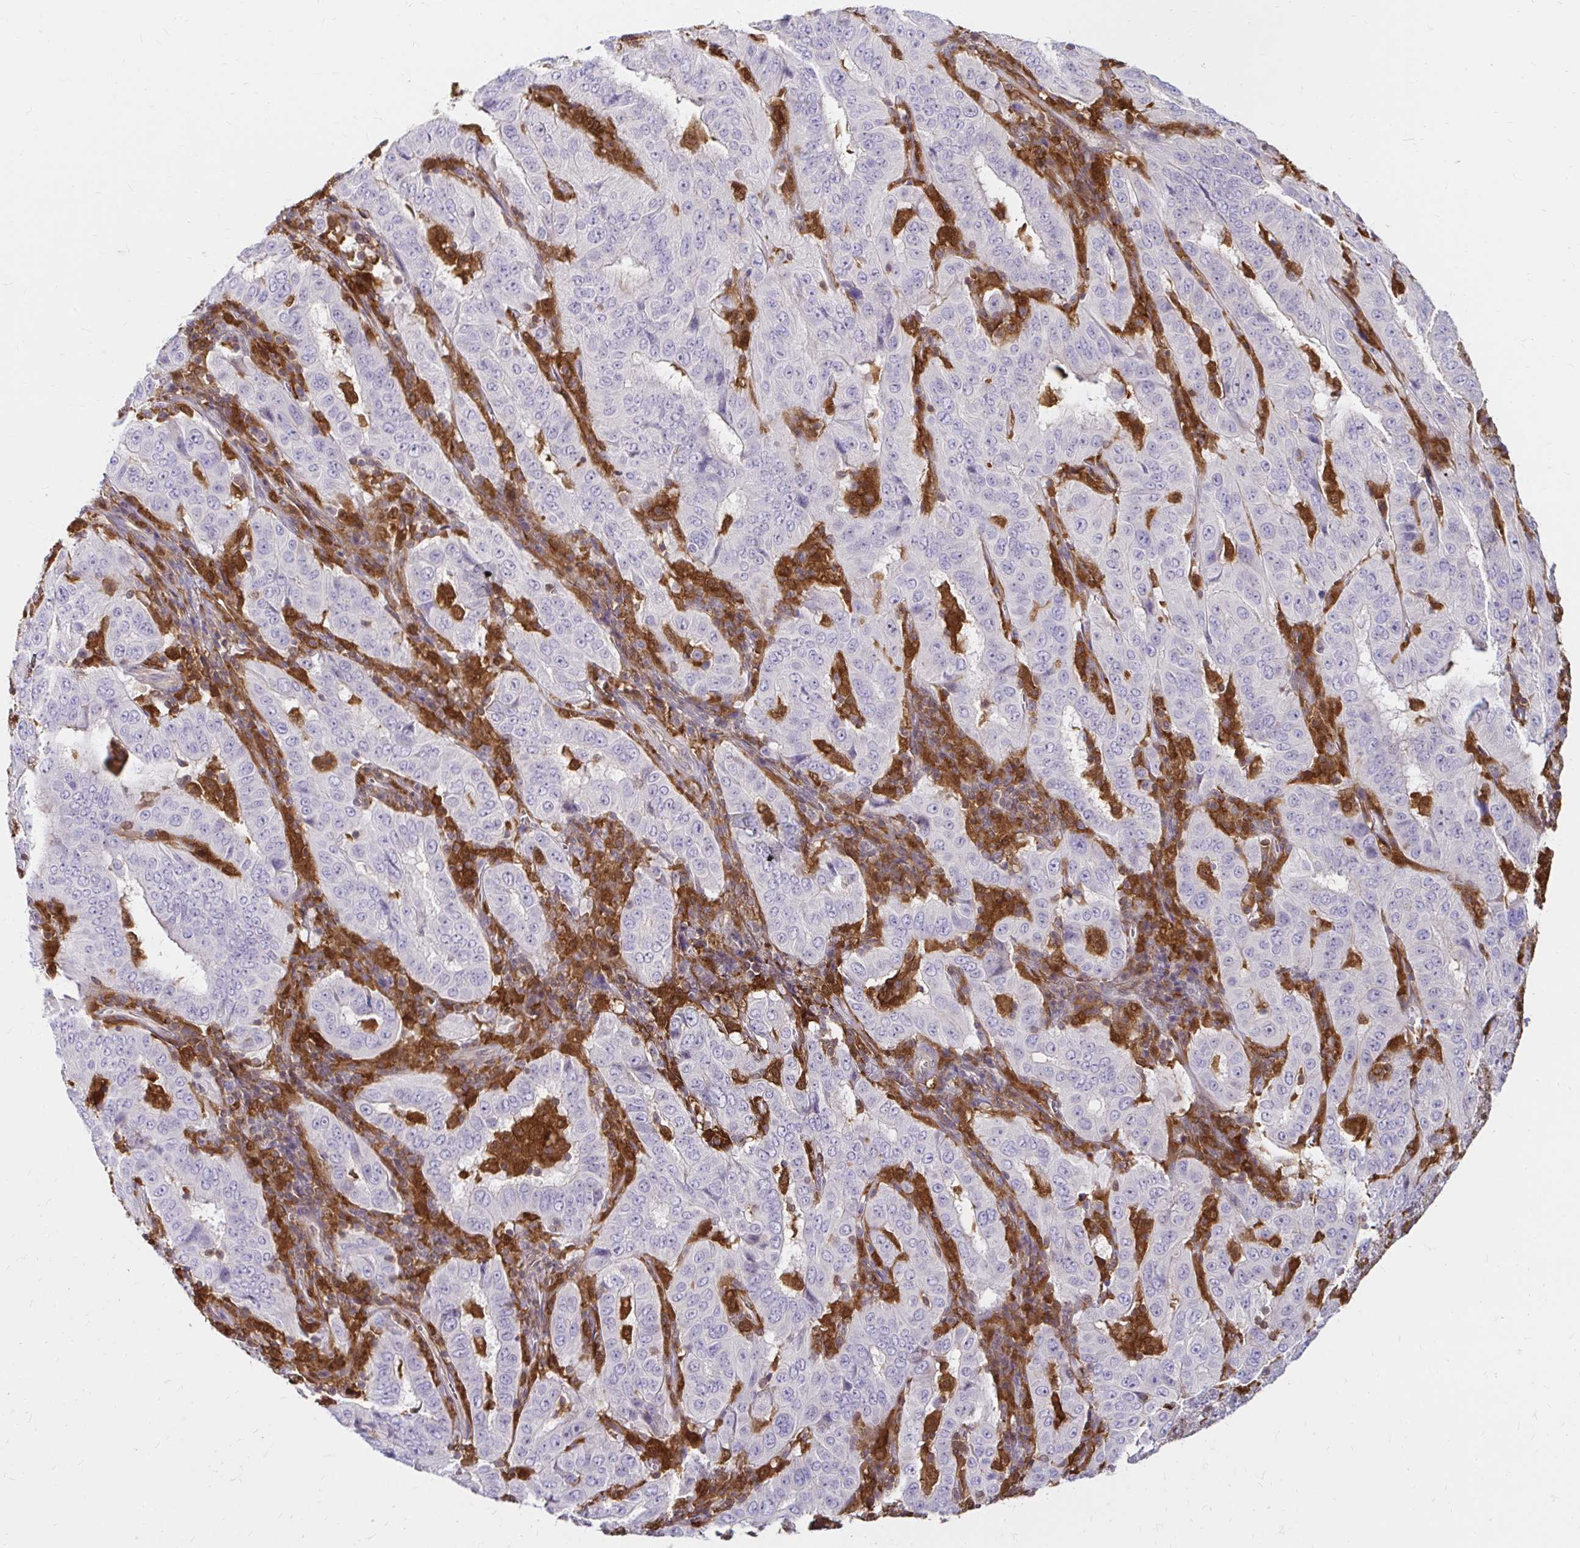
{"staining": {"intensity": "negative", "quantity": "none", "location": "none"}, "tissue": "pancreatic cancer", "cell_type": "Tumor cells", "image_type": "cancer", "snomed": [{"axis": "morphology", "description": "Adenocarcinoma, NOS"}, {"axis": "topography", "description": "Pancreas"}], "caption": "Immunohistochemical staining of human pancreatic cancer (adenocarcinoma) demonstrates no significant staining in tumor cells.", "gene": "PYCARD", "patient": {"sex": "male", "age": 63}}